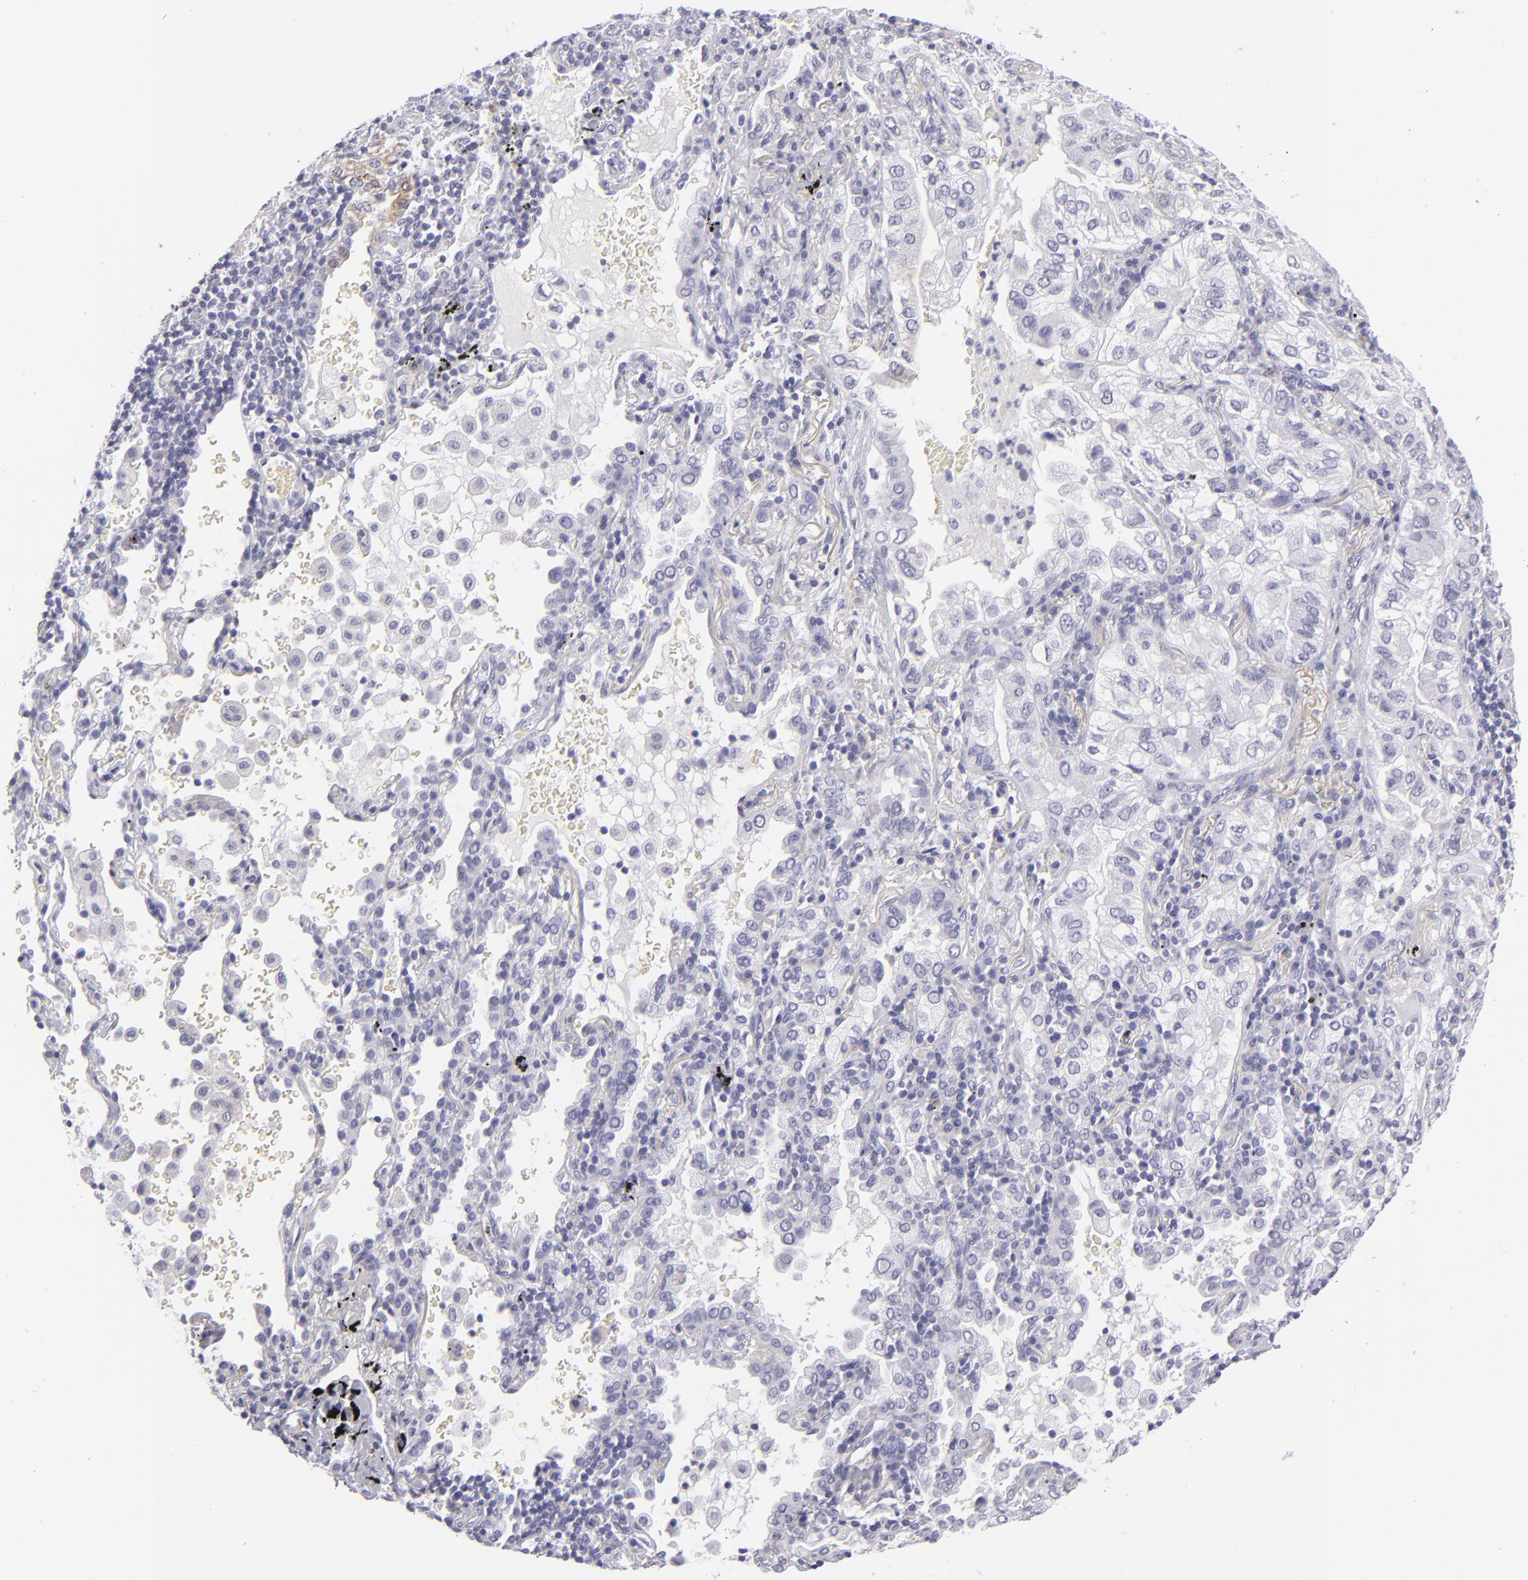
{"staining": {"intensity": "negative", "quantity": "none", "location": "none"}, "tissue": "lung cancer", "cell_type": "Tumor cells", "image_type": "cancer", "snomed": [{"axis": "morphology", "description": "Adenocarcinoma, NOS"}, {"axis": "topography", "description": "Lung"}], "caption": "DAB (3,3'-diaminobenzidine) immunohistochemical staining of lung cancer reveals no significant positivity in tumor cells. The staining was performed using DAB (3,3'-diaminobenzidine) to visualize the protein expression in brown, while the nuclei were stained in blue with hematoxylin (Magnification: 20x).", "gene": "VIL1", "patient": {"sex": "female", "age": 50}}